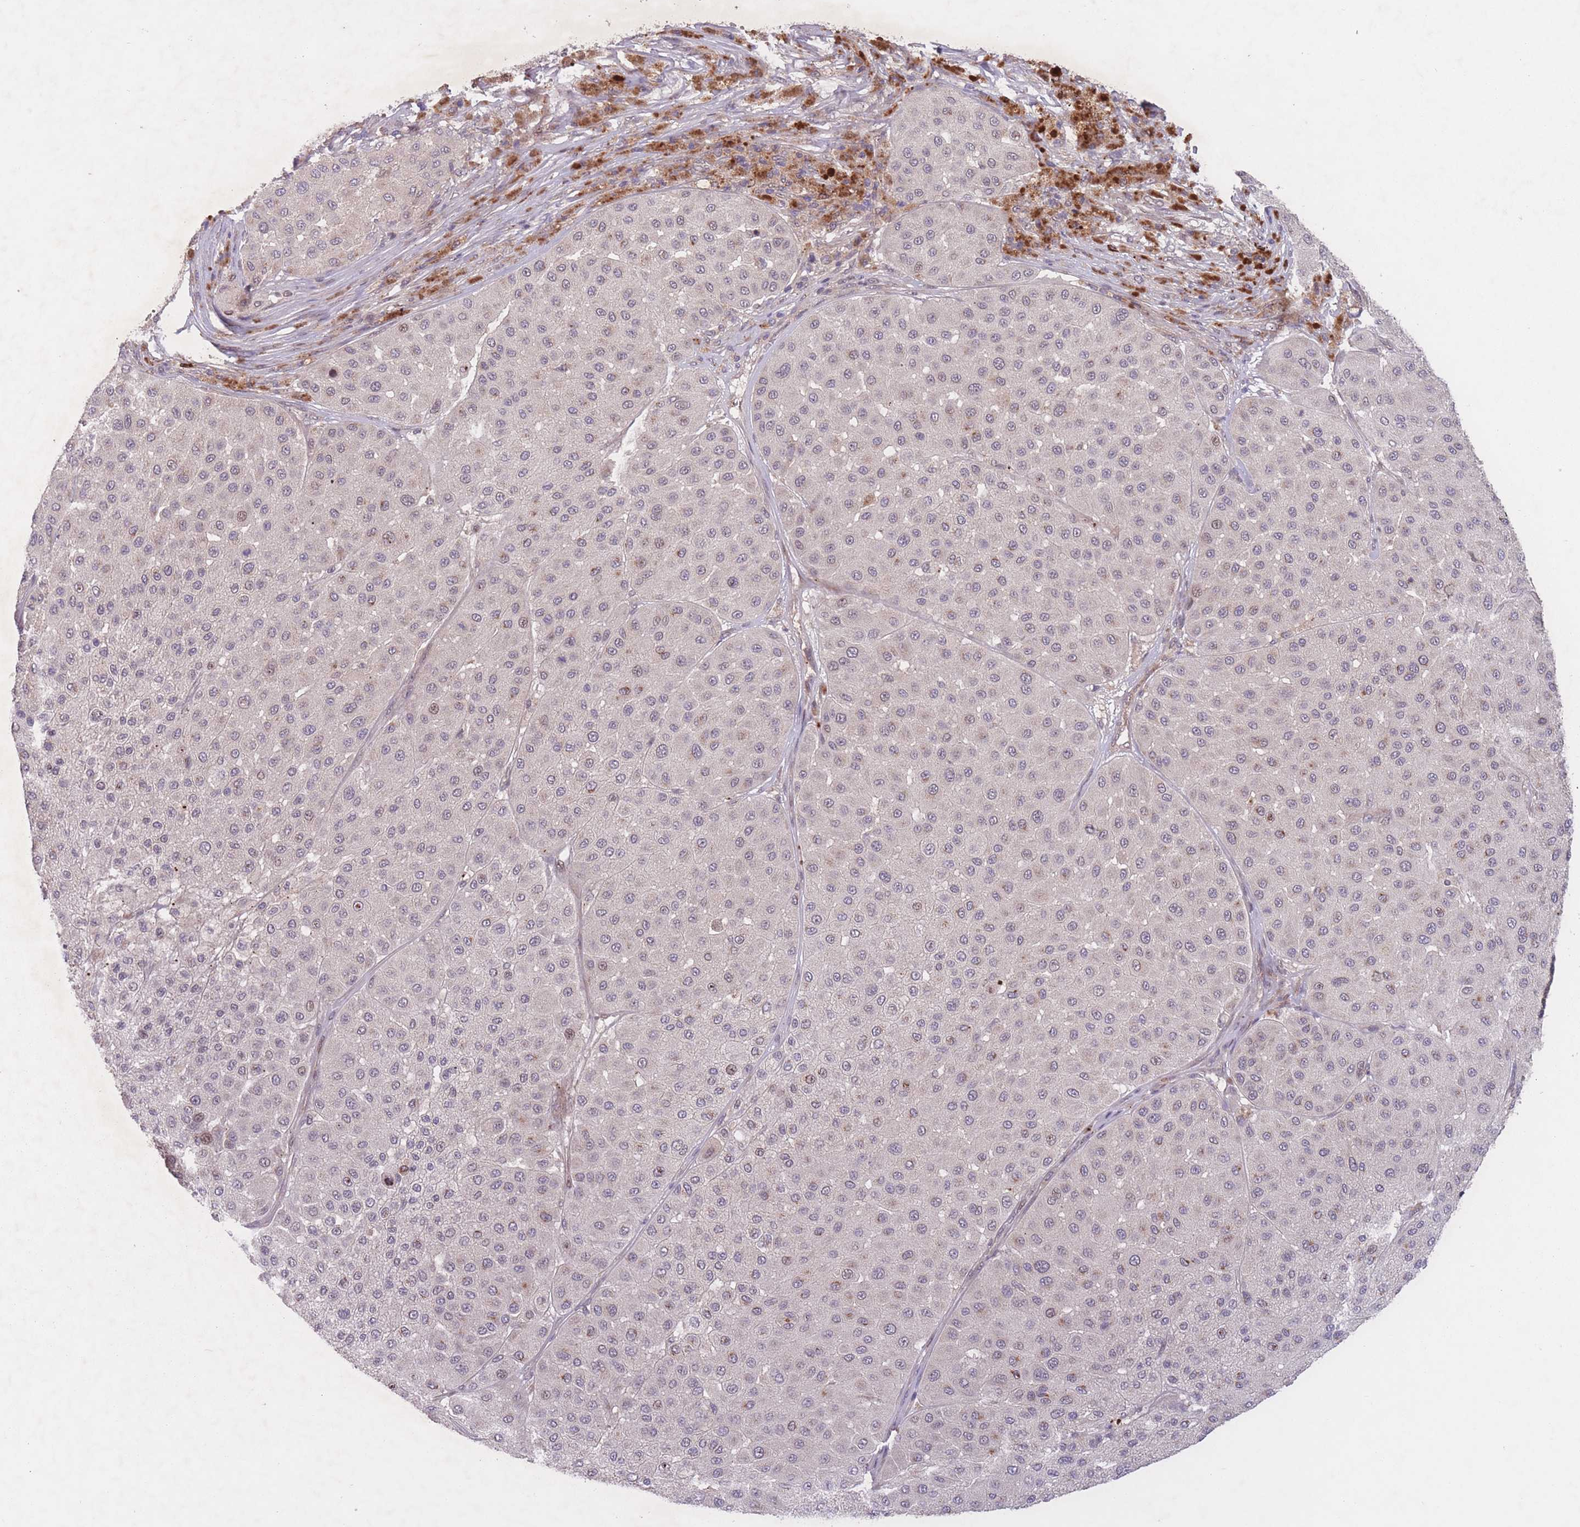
{"staining": {"intensity": "moderate", "quantity": "<25%", "location": "cytoplasmic/membranous"}, "tissue": "melanoma", "cell_type": "Tumor cells", "image_type": "cancer", "snomed": [{"axis": "morphology", "description": "Malignant melanoma, Metastatic site"}, {"axis": "topography", "description": "Smooth muscle"}], "caption": "DAB immunohistochemical staining of human melanoma reveals moderate cytoplasmic/membranous protein positivity in approximately <25% of tumor cells. Ihc stains the protein of interest in brown and the nuclei are stained blue.", "gene": "SECTM1", "patient": {"sex": "male", "age": 41}}